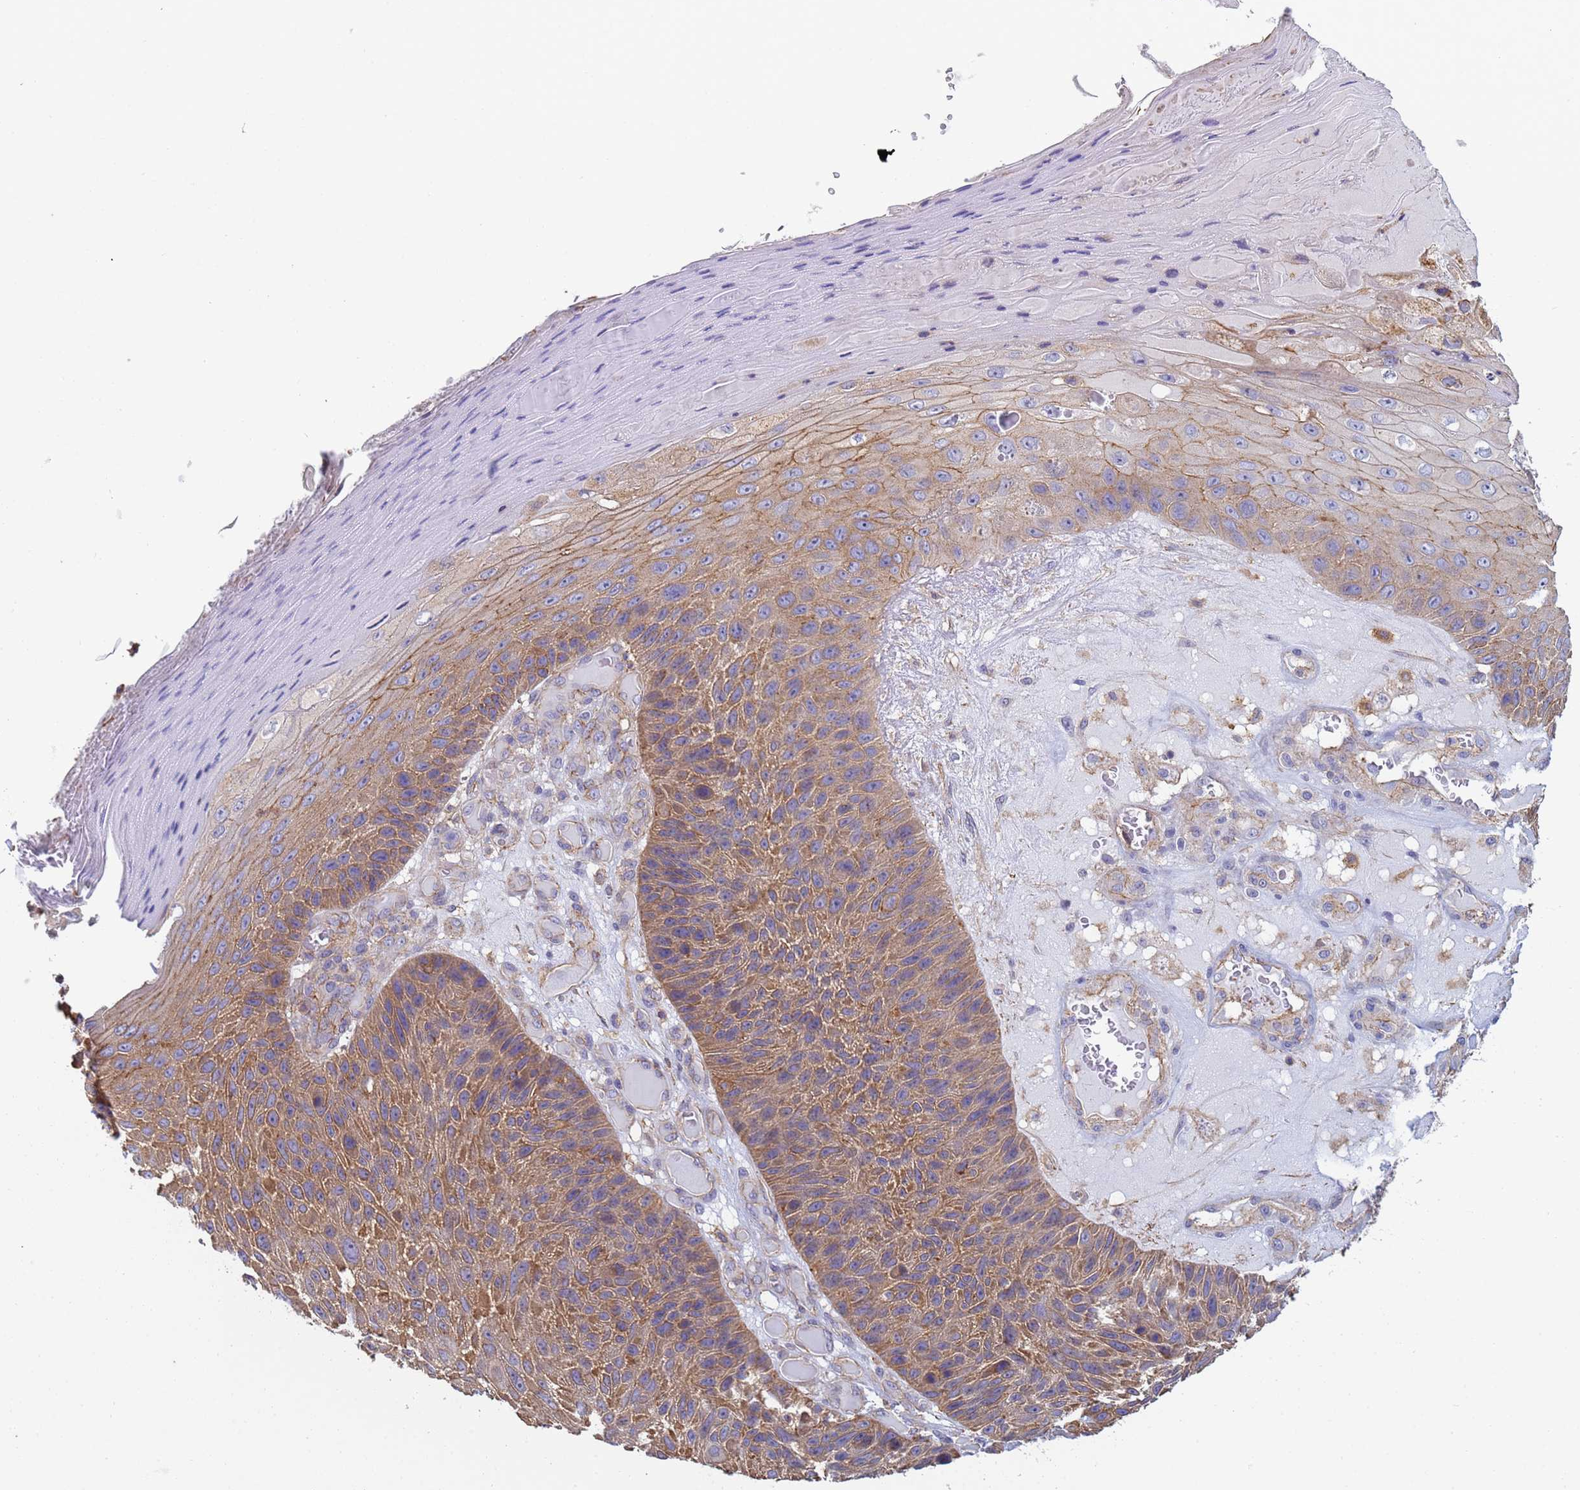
{"staining": {"intensity": "moderate", "quantity": "25%-75%", "location": "cytoplasmic/membranous"}, "tissue": "skin cancer", "cell_type": "Tumor cells", "image_type": "cancer", "snomed": [{"axis": "morphology", "description": "Squamous cell carcinoma, NOS"}, {"axis": "topography", "description": "Skin"}], "caption": "Immunohistochemical staining of skin squamous cell carcinoma exhibits medium levels of moderate cytoplasmic/membranous protein positivity in about 25%-75% of tumor cells. The staining is performed using DAB (3,3'-diaminobenzidine) brown chromogen to label protein expression. The nuclei are counter-stained blue using hematoxylin.", "gene": "ZNG1B", "patient": {"sex": "female", "age": 88}}